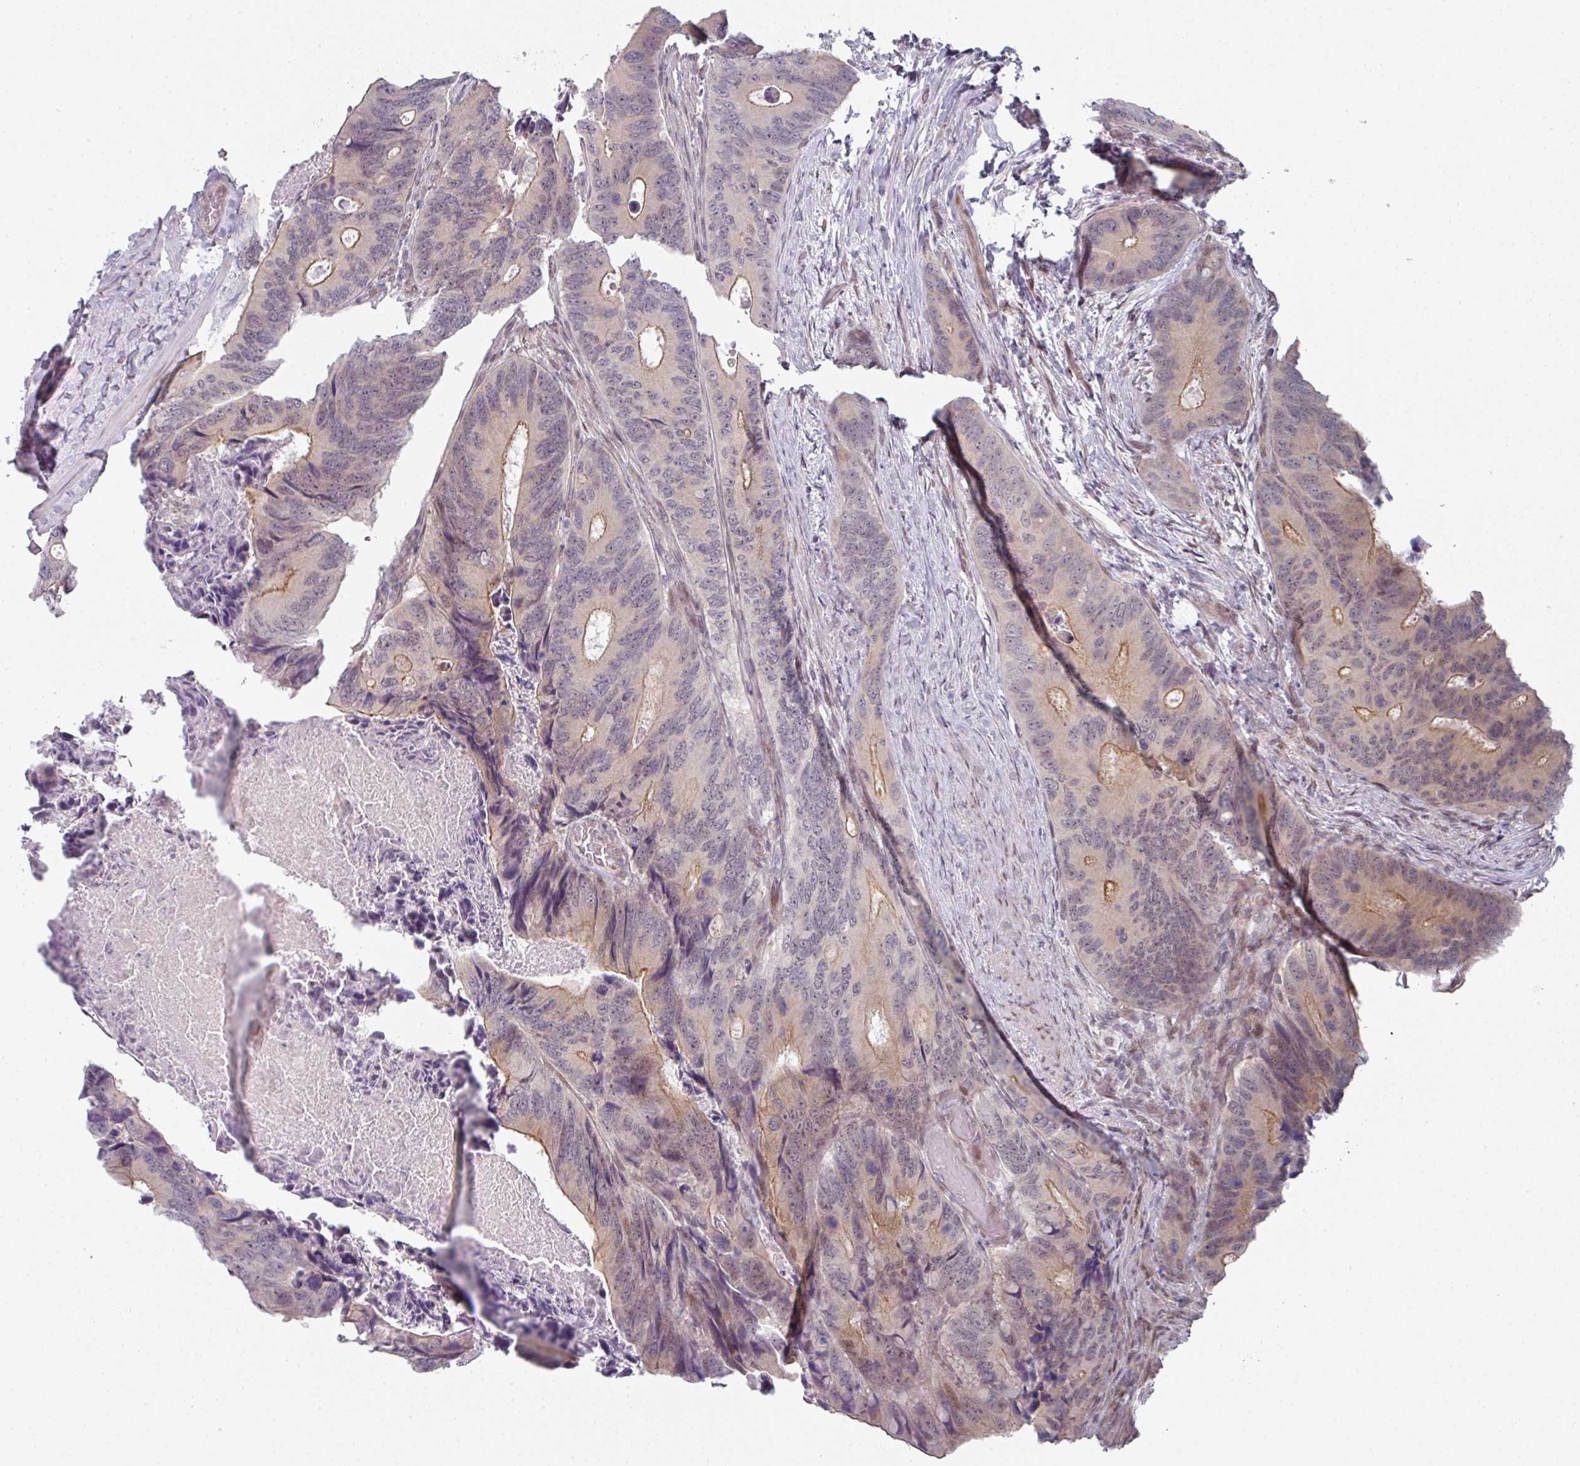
{"staining": {"intensity": "moderate", "quantity": "<25%", "location": "cytoplasmic/membranous"}, "tissue": "colorectal cancer", "cell_type": "Tumor cells", "image_type": "cancer", "snomed": [{"axis": "morphology", "description": "Adenocarcinoma, NOS"}, {"axis": "topography", "description": "Colon"}], "caption": "About <25% of tumor cells in colorectal adenocarcinoma exhibit moderate cytoplasmic/membranous protein expression as visualized by brown immunohistochemical staining.", "gene": "TMCC1", "patient": {"sex": "male", "age": 84}}